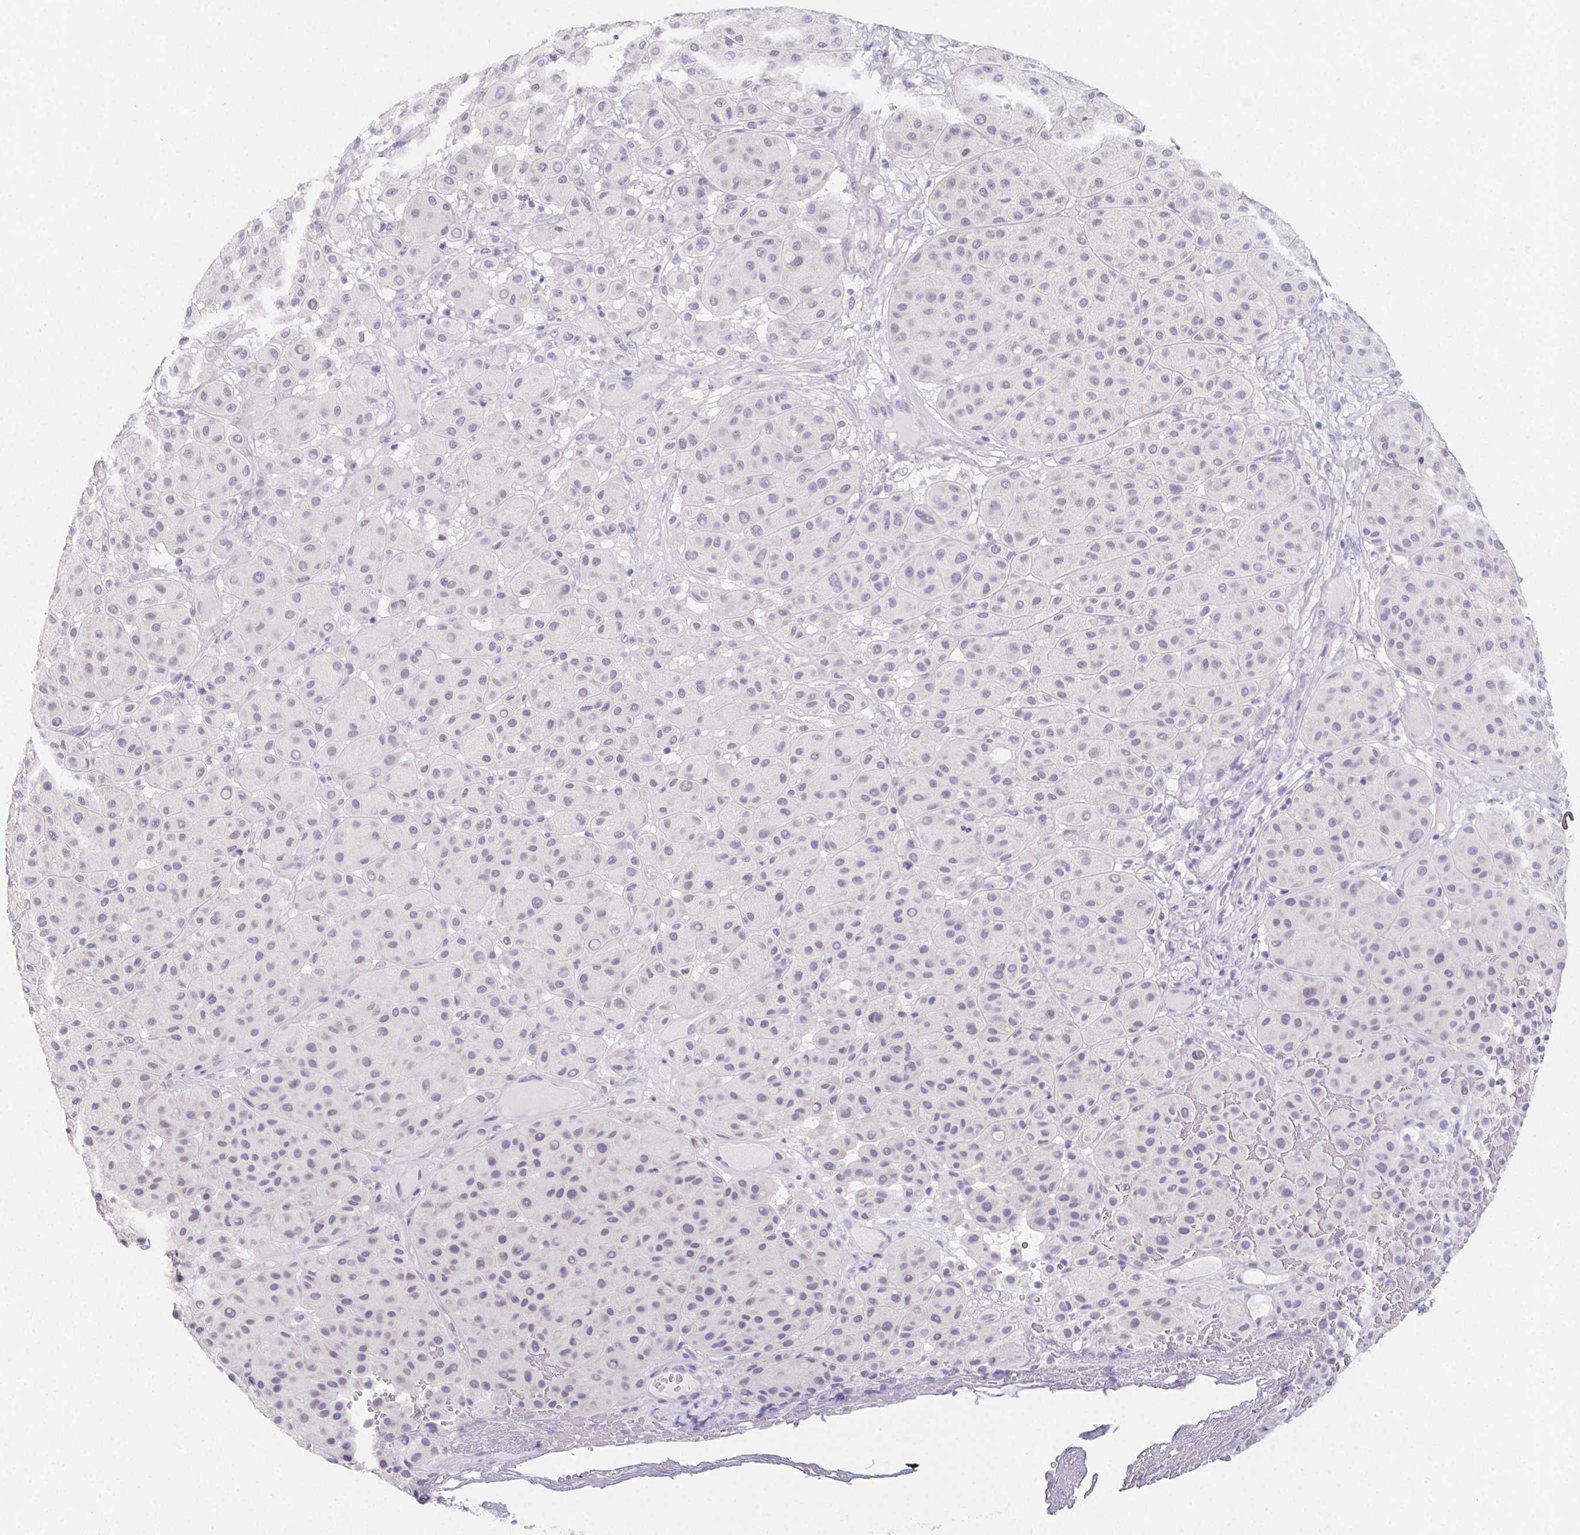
{"staining": {"intensity": "negative", "quantity": "none", "location": "none"}, "tissue": "melanoma", "cell_type": "Tumor cells", "image_type": "cancer", "snomed": [{"axis": "morphology", "description": "Malignant melanoma, Metastatic site"}, {"axis": "topography", "description": "Smooth muscle"}], "caption": "Tumor cells are negative for protein expression in human melanoma.", "gene": "GLIPR1L1", "patient": {"sex": "male", "age": 41}}